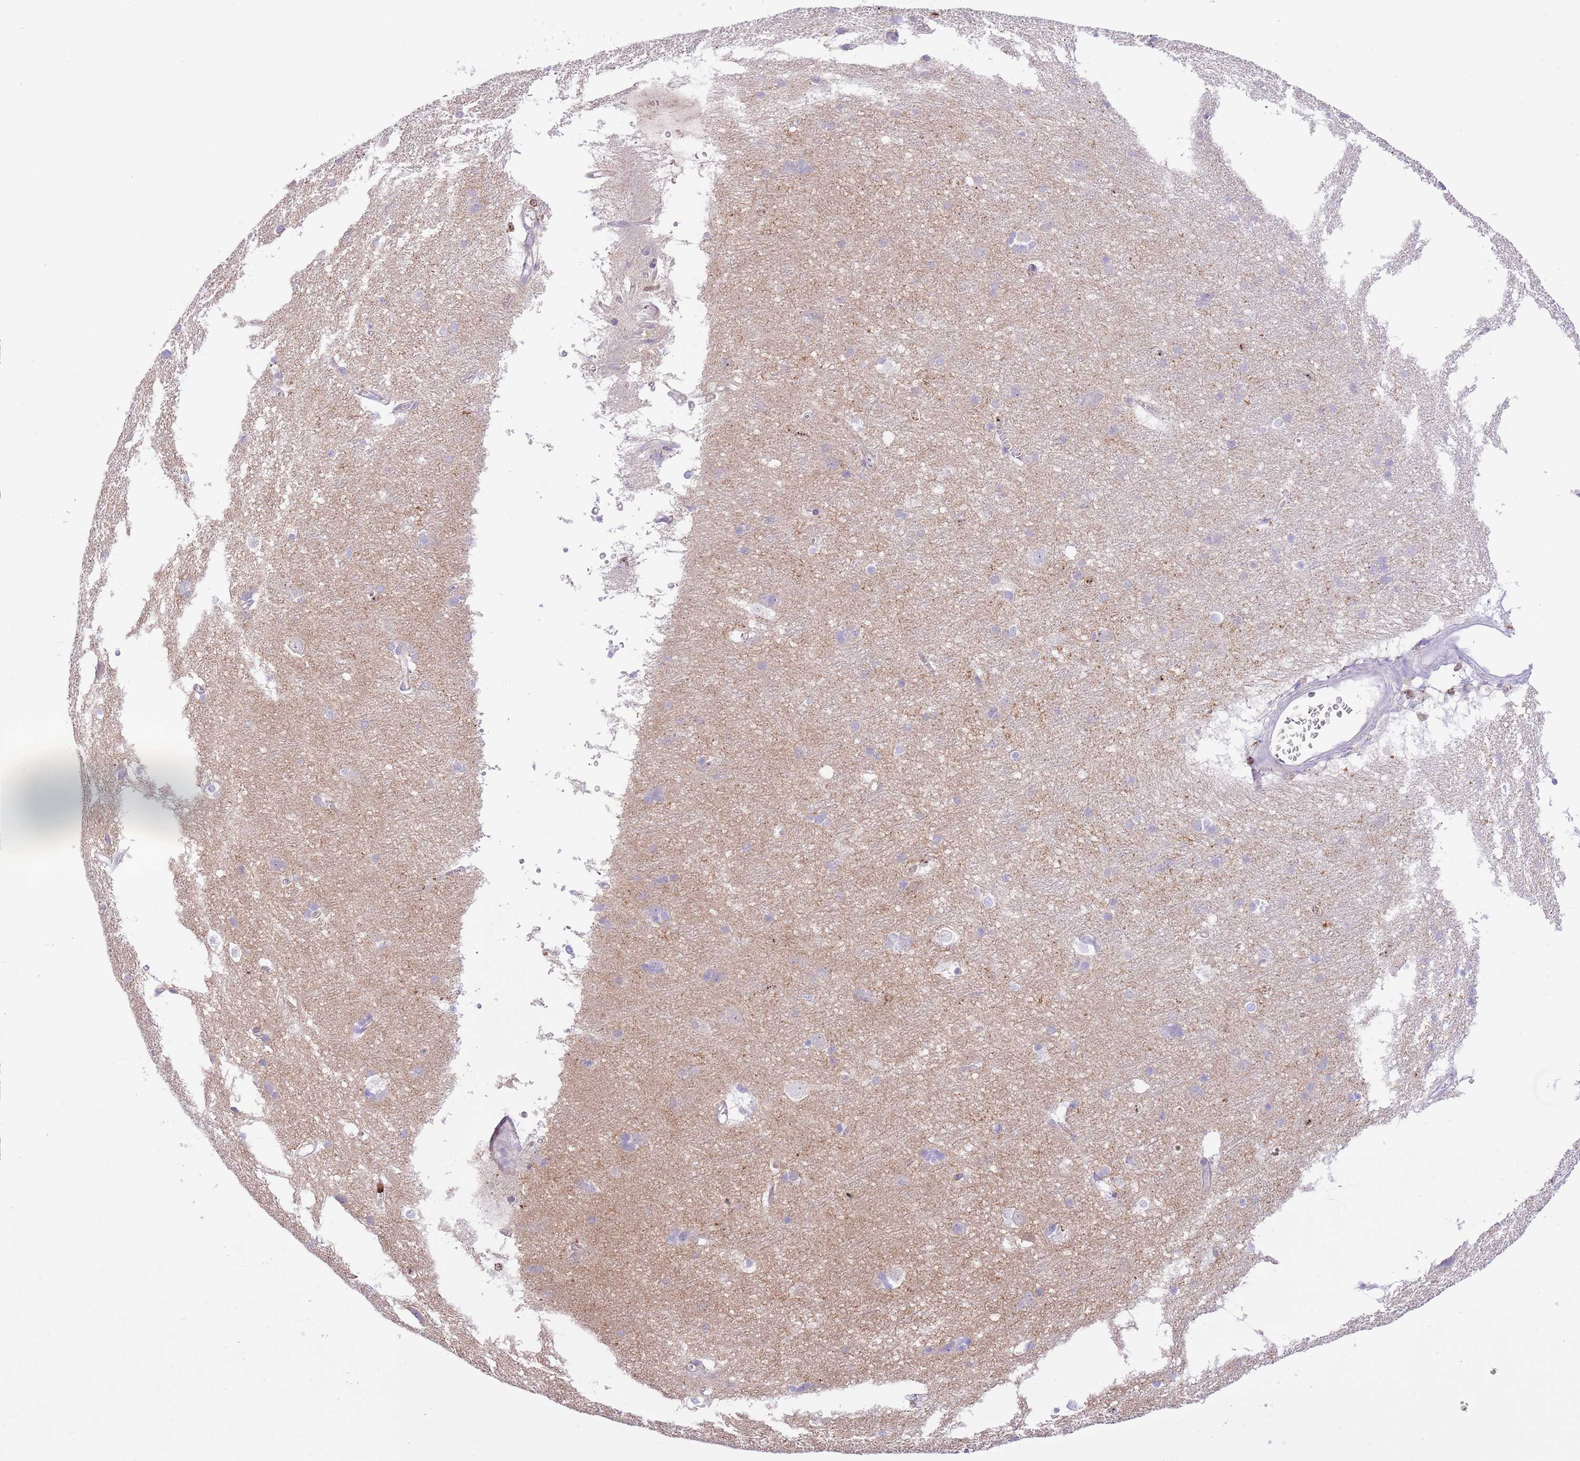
{"staining": {"intensity": "negative", "quantity": "none", "location": "none"}, "tissue": "cerebral cortex", "cell_type": "Endothelial cells", "image_type": "normal", "snomed": [{"axis": "morphology", "description": "Normal tissue, NOS"}, {"axis": "topography", "description": "Cerebral cortex"}], "caption": "DAB immunohistochemical staining of normal cerebral cortex shows no significant expression in endothelial cells.", "gene": "EFHD2", "patient": {"sex": "male", "age": 54}}